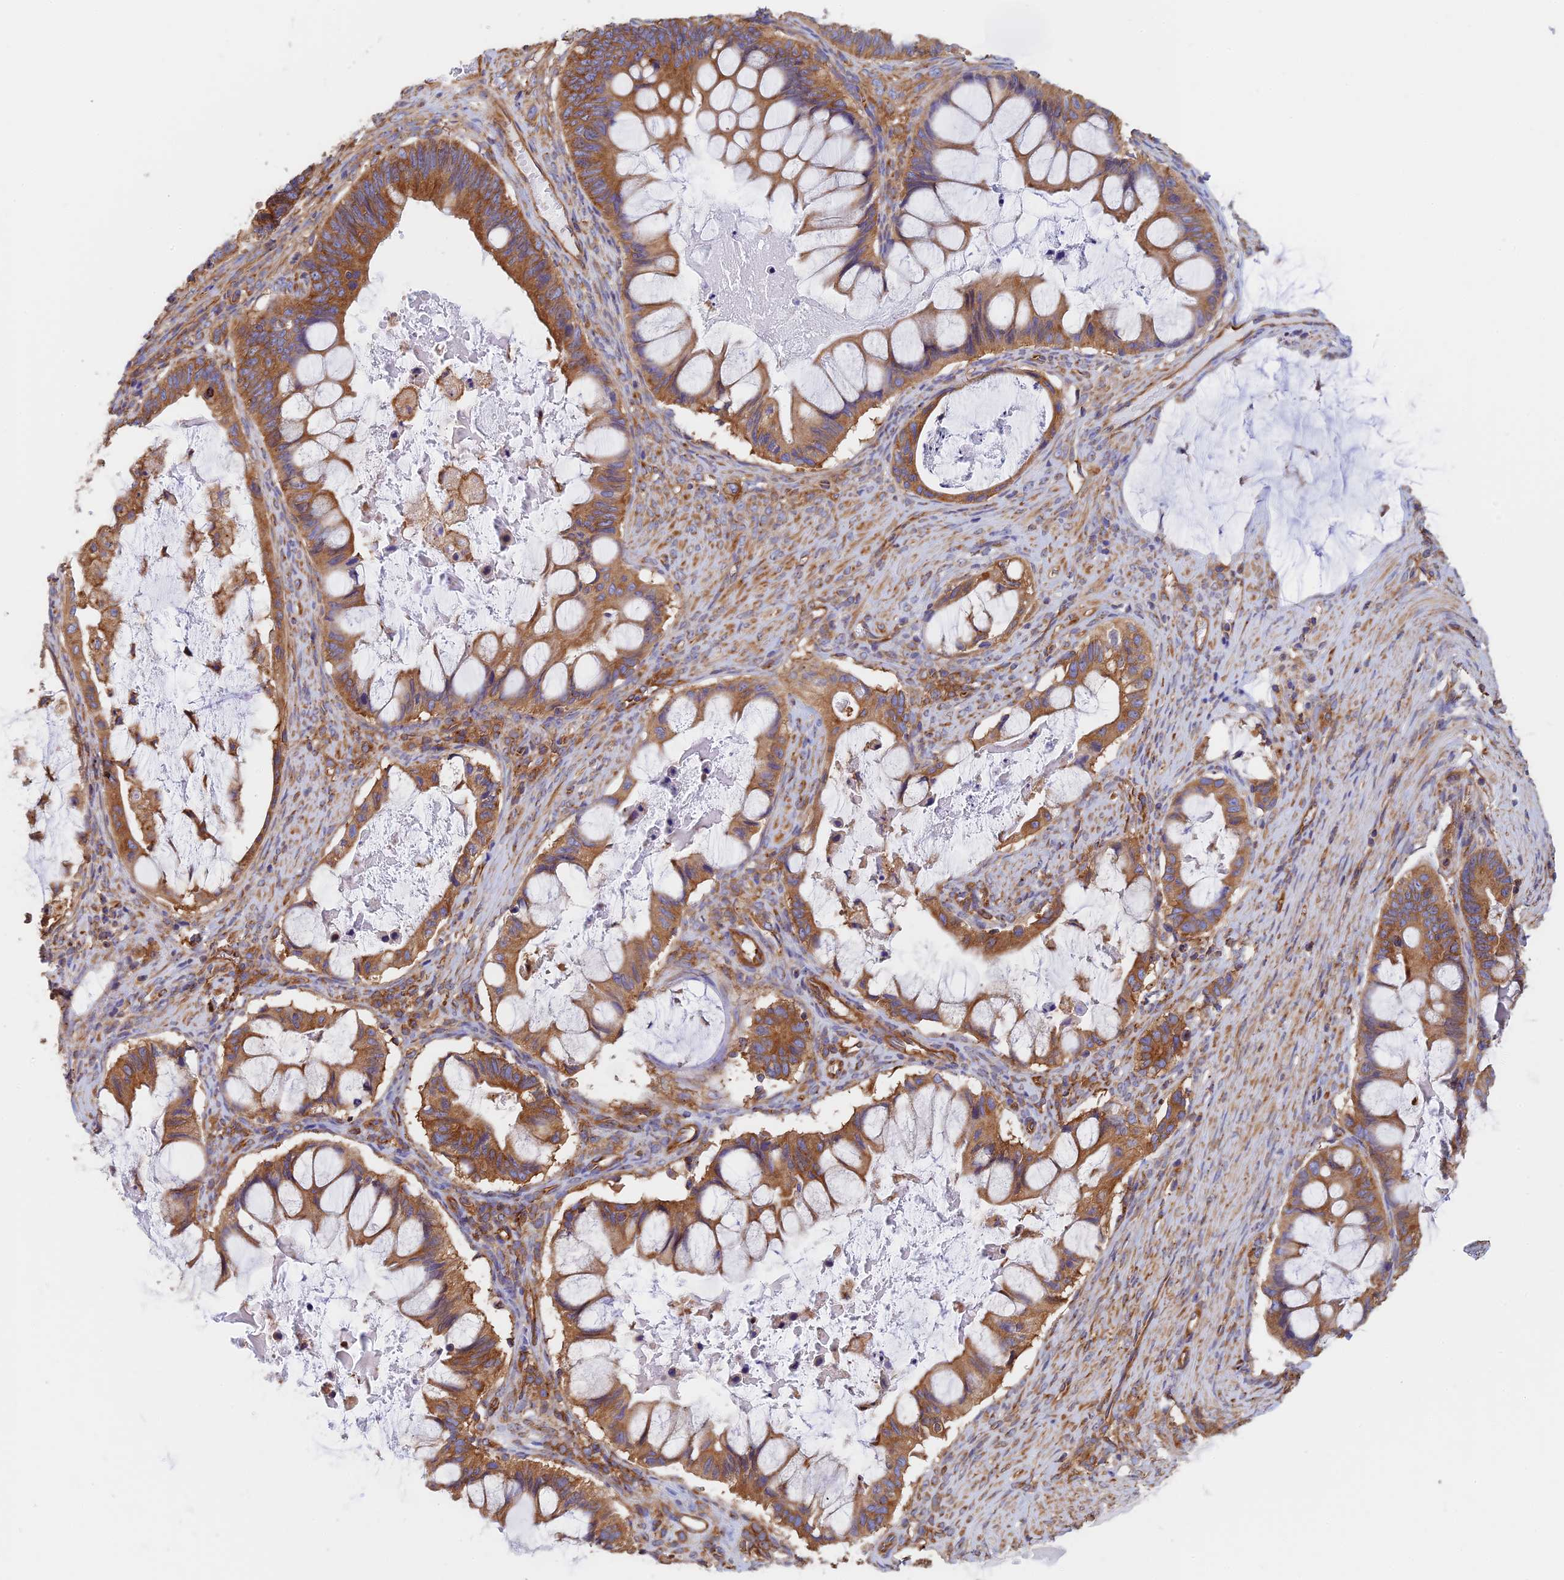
{"staining": {"intensity": "strong", "quantity": ">75%", "location": "cytoplasmic/membranous"}, "tissue": "ovarian cancer", "cell_type": "Tumor cells", "image_type": "cancer", "snomed": [{"axis": "morphology", "description": "Cystadenocarcinoma, mucinous, NOS"}, {"axis": "topography", "description": "Ovary"}], "caption": "Immunohistochemistry (IHC) photomicrograph of human mucinous cystadenocarcinoma (ovarian) stained for a protein (brown), which reveals high levels of strong cytoplasmic/membranous expression in about >75% of tumor cells.", "gene": "DCTN2", "patient": {"sex": "female", "age": 61}}